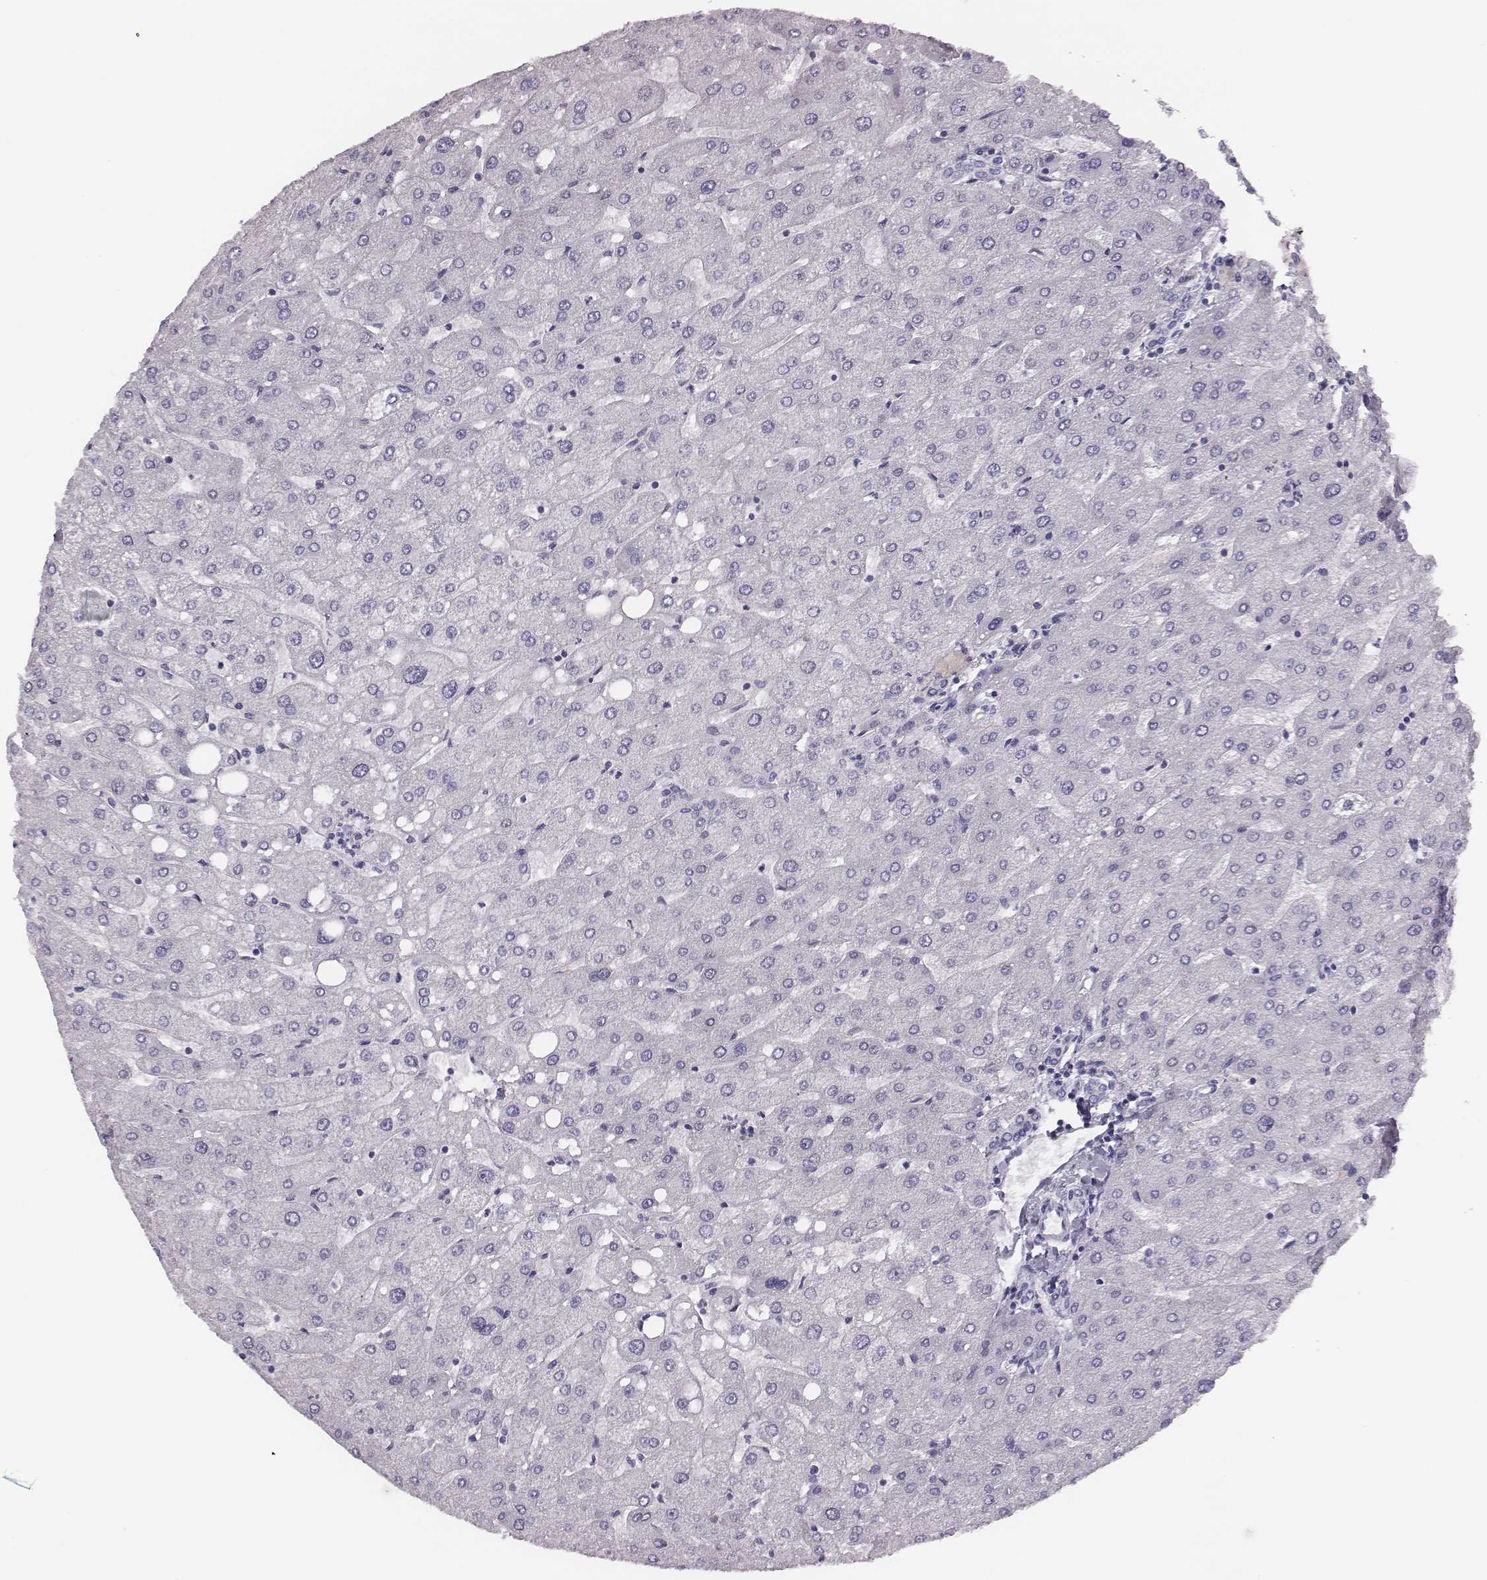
{"staining": {"intensity": "negative", "quantity": "none", "location": "none"}, "tissue": "liver", "cell_type": "Cholangiocytes", "image_type": "normal", "snomed": [{"axis": "morphology", "description": "Normal tissue, NOS"}, {"axis": "topography", "description": "Liver"}], "caption": "A photomicrograph of human liver is negative for staining in cholangiocytes.", "gene": "H1", "patient": {"sex": "male", "age": 67}}